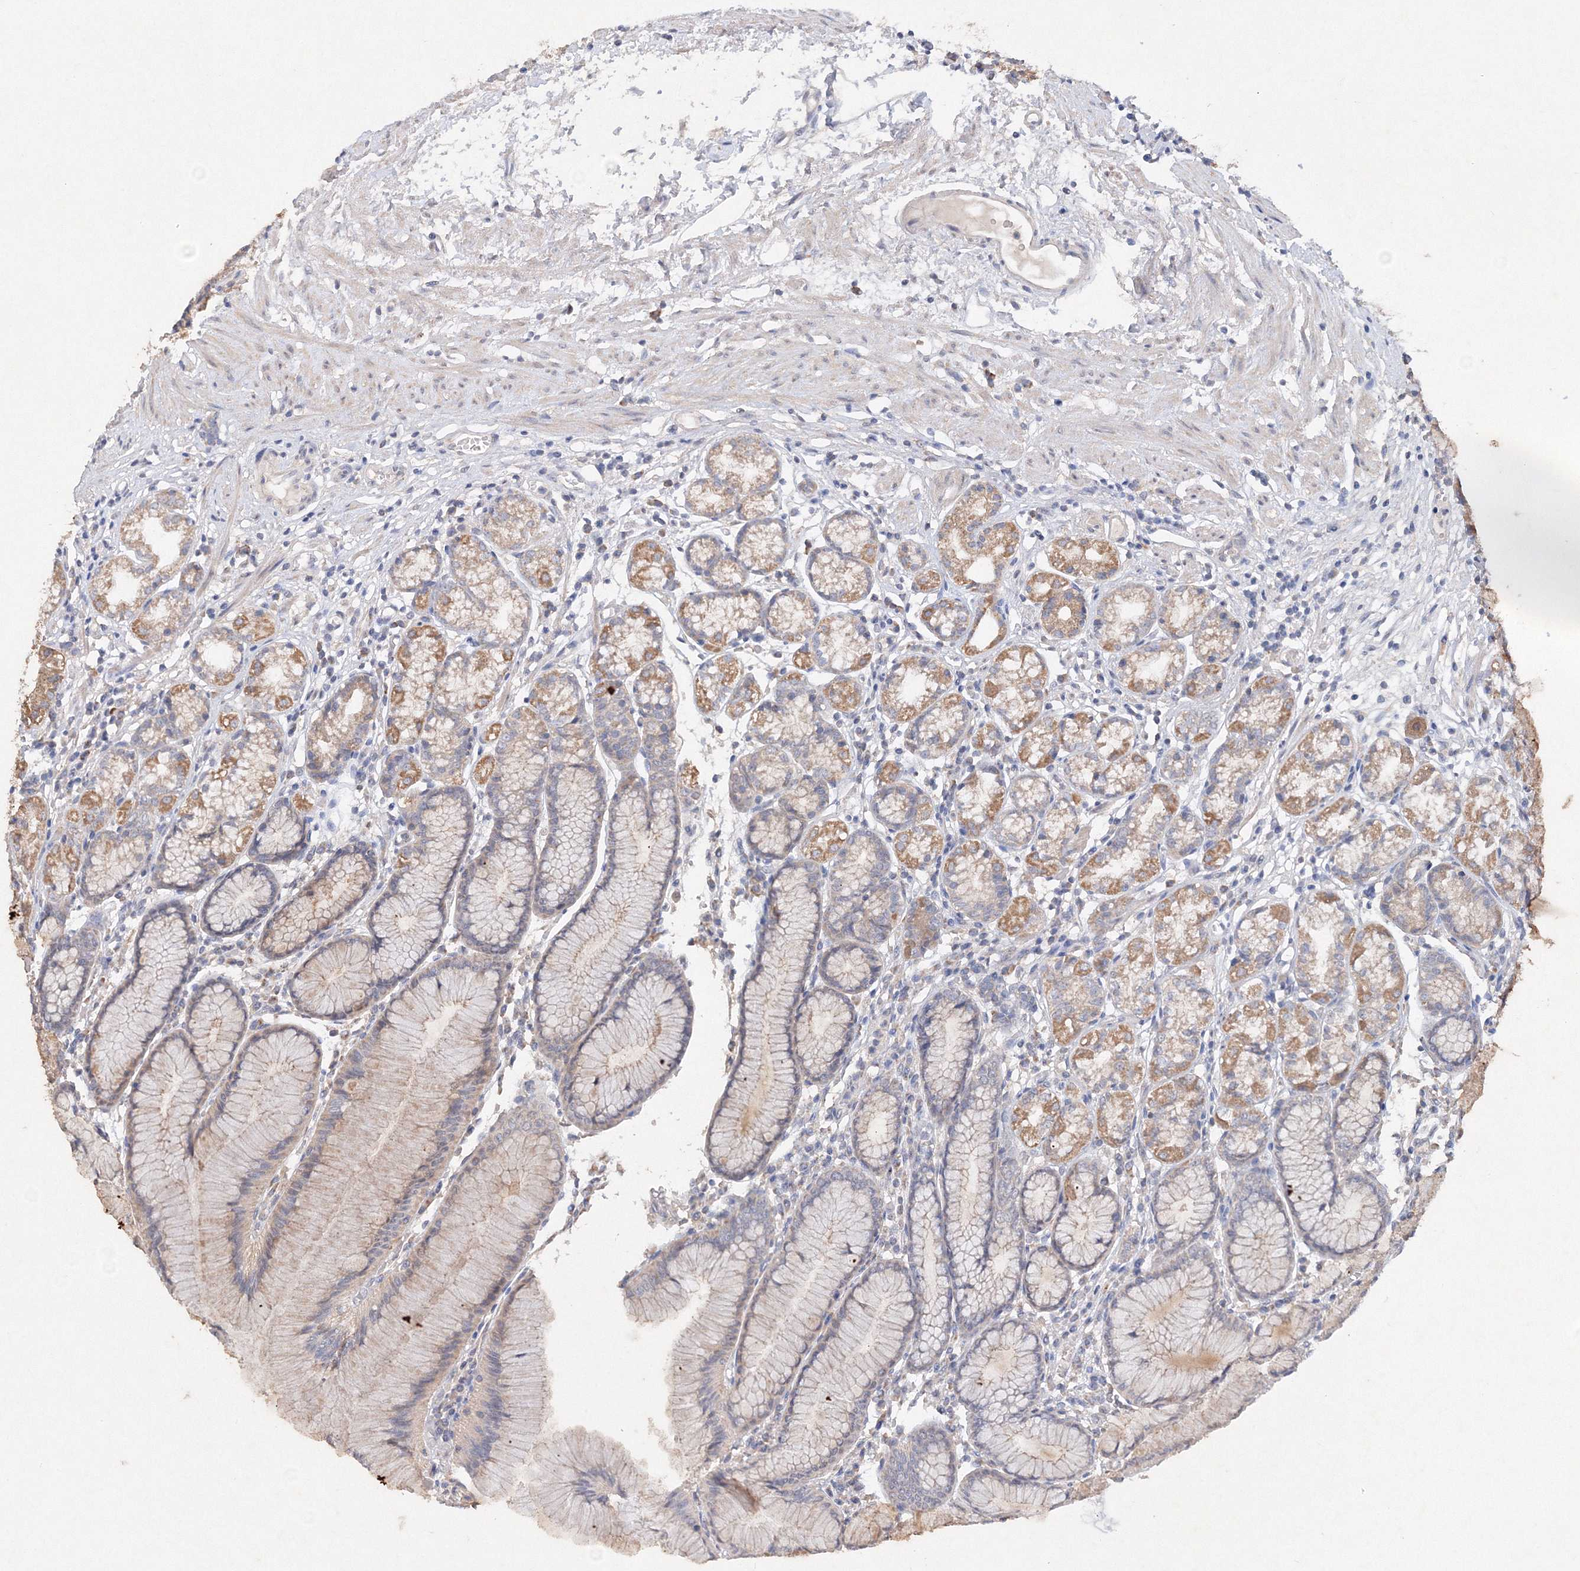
{"staining": {"intensity": "moderate", "quantity": "<25%", "location": "cytoplasmic/membranous"}, "tissue": "stomach", "cell_type": "Glandular cells", "image_type": "normal", "snomed": [{"axis": "morphology", "description": "Normal tissue, NOS"}, {"axis": "topography", "description": "Stomach"}], "caption": "Immunohistochemical staining of benign stomach reveals <25% levels of moderate cytoplasmic/membranous protein positivity in approximately <25% of glandular cells. The protein of interest is shown in brown color, while the nuclei are stained blue.", "gene": "GLS", "patient": {"sex": "female", "age": 57}}